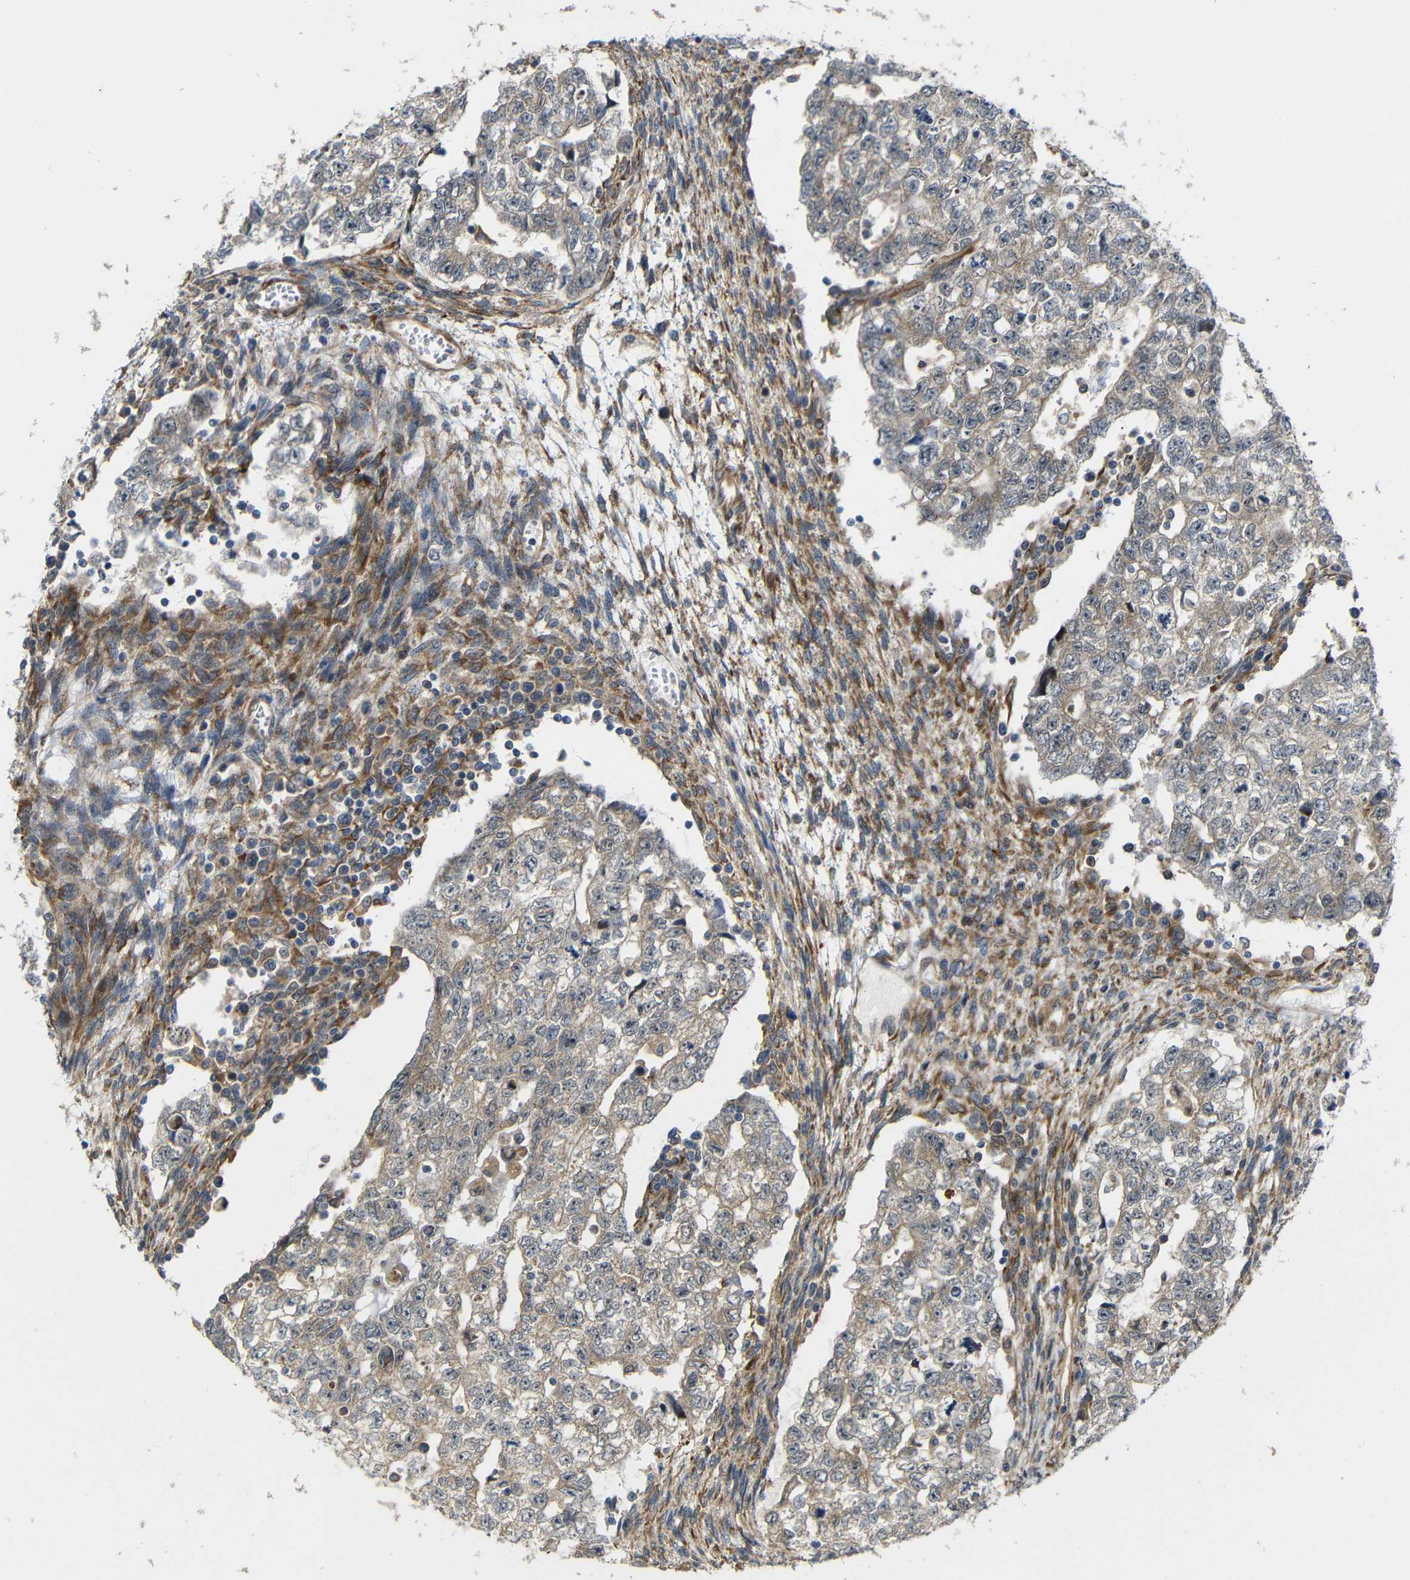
{"staining": {"intensity": "weak", "quantity": ">75%", "location": "cytoplasmic/membranous"}, "tissue": "testis cancer", "cell_type": "Tumor cells", "image_type": "cancer", "snomed": [{"axis": "morphology", "description": "Seminoma, NOS"}, {"axis": "morphology", "description": "Carcinoma, Embryonal, NOS"}, {"axis": "topography", "description": "Testis"}], "caption": "Embryonal carcinoma (testis) stained for a protein demonstrates weak cytoplasmic/membranous positivity in tumor cells.", "gene": "P3H2", "patient": {"sex": "male", "age": 38}}